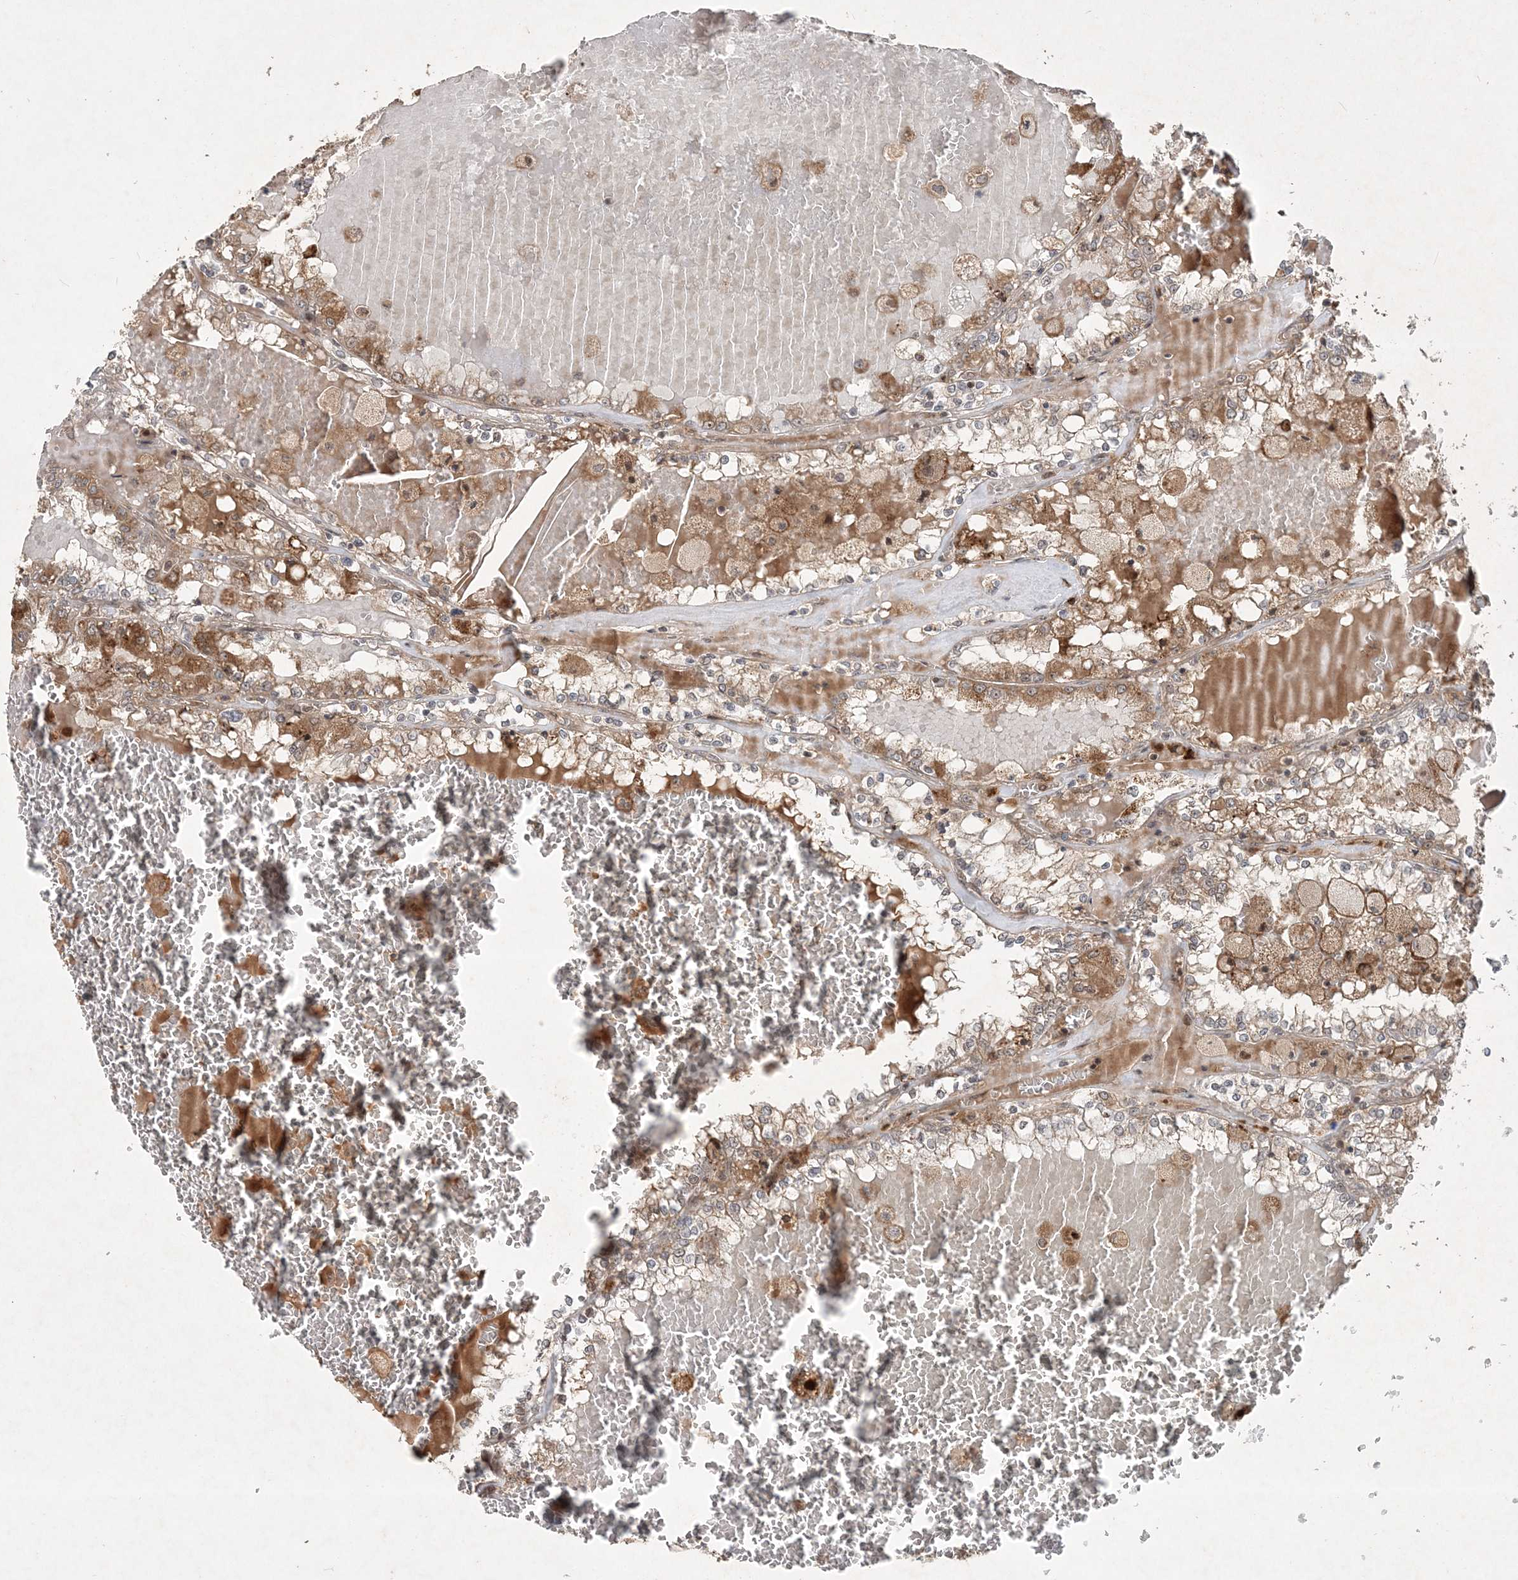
{"staining": {"intensity": "moderate", "quantity": ">75%", "location": "cytoplasmic/membranous"}, "tissue": "renal cancer", "cell_type": "Tumor cells", "image_type": "cancer", "snomed": [{"axis": "morphology", "description": "Adenocarcinoma, NOS"}, {"axis": "topography", "description": "Kidney"}], "caption": "Tumor cells demonstrate medium levels of moderate cytoplasmic/membranous staining in approximately >75% of cells in renal adenocarcinoma.", "gene": "UBR3", "patient": {"sex": "female", "age": 56}}